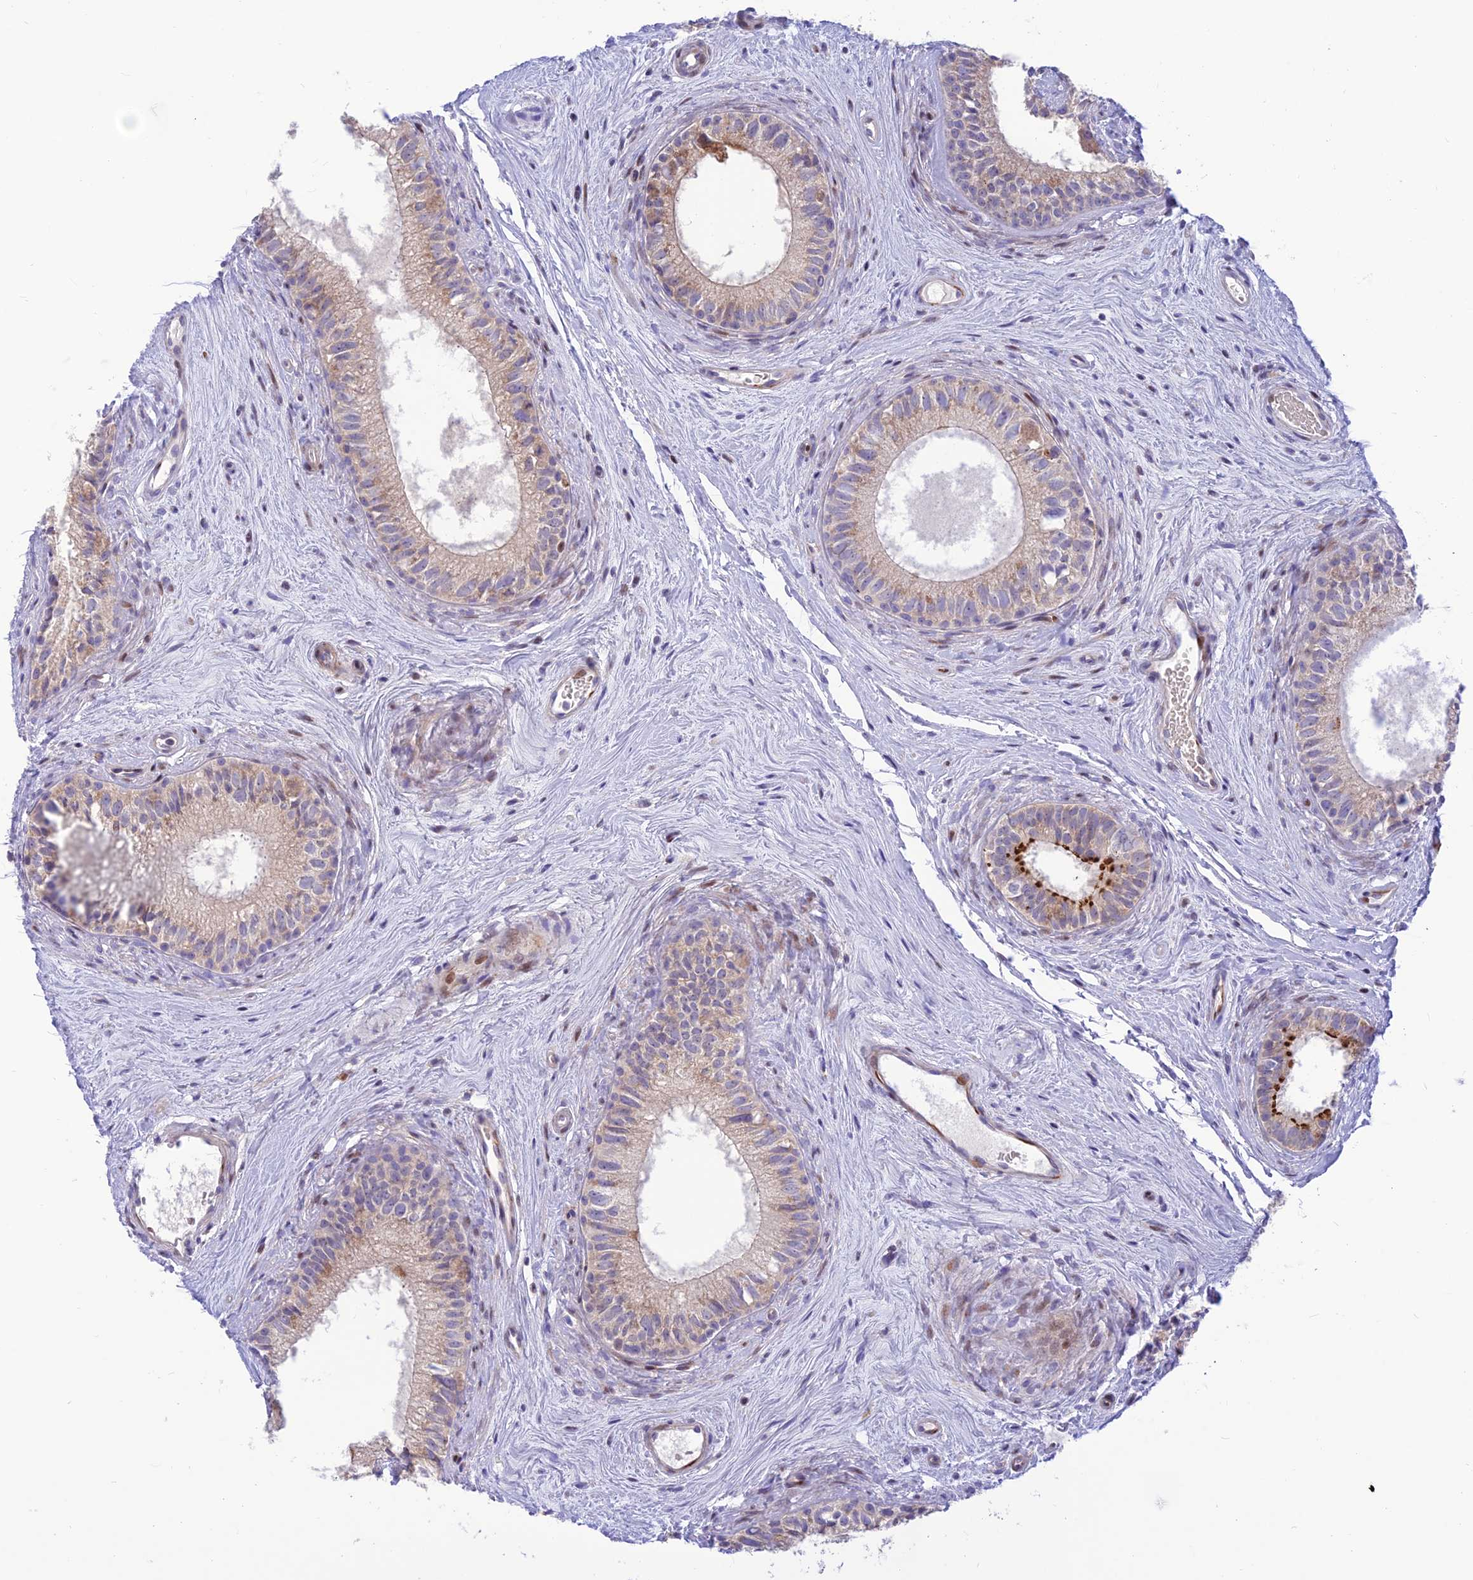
{"staining": {"intensity": "strong", "quantity": "<25%", "location": "cytoplasmic/membranous"}, "tissue": "epididymis", "cell_type": "Glandular cells", "image_type": "normal", "snomed": [{"axis": "morphology", "description": "Normal tissue, NOS"}, {"axis": "topography", "description": "Epididymis"}], "caption": "Immunohistochemistry (IHC) (DAB) staining of benign human epididymis displays strong cytoplasmic/membranous protein staining in about <25% of glandular cells. (DAB (3,3'-diaminobenzidine) IHC with brightfield microscopy, high magnification).", "gene": "FAM186B", "patient": {"sex": "male", "age": 71}}